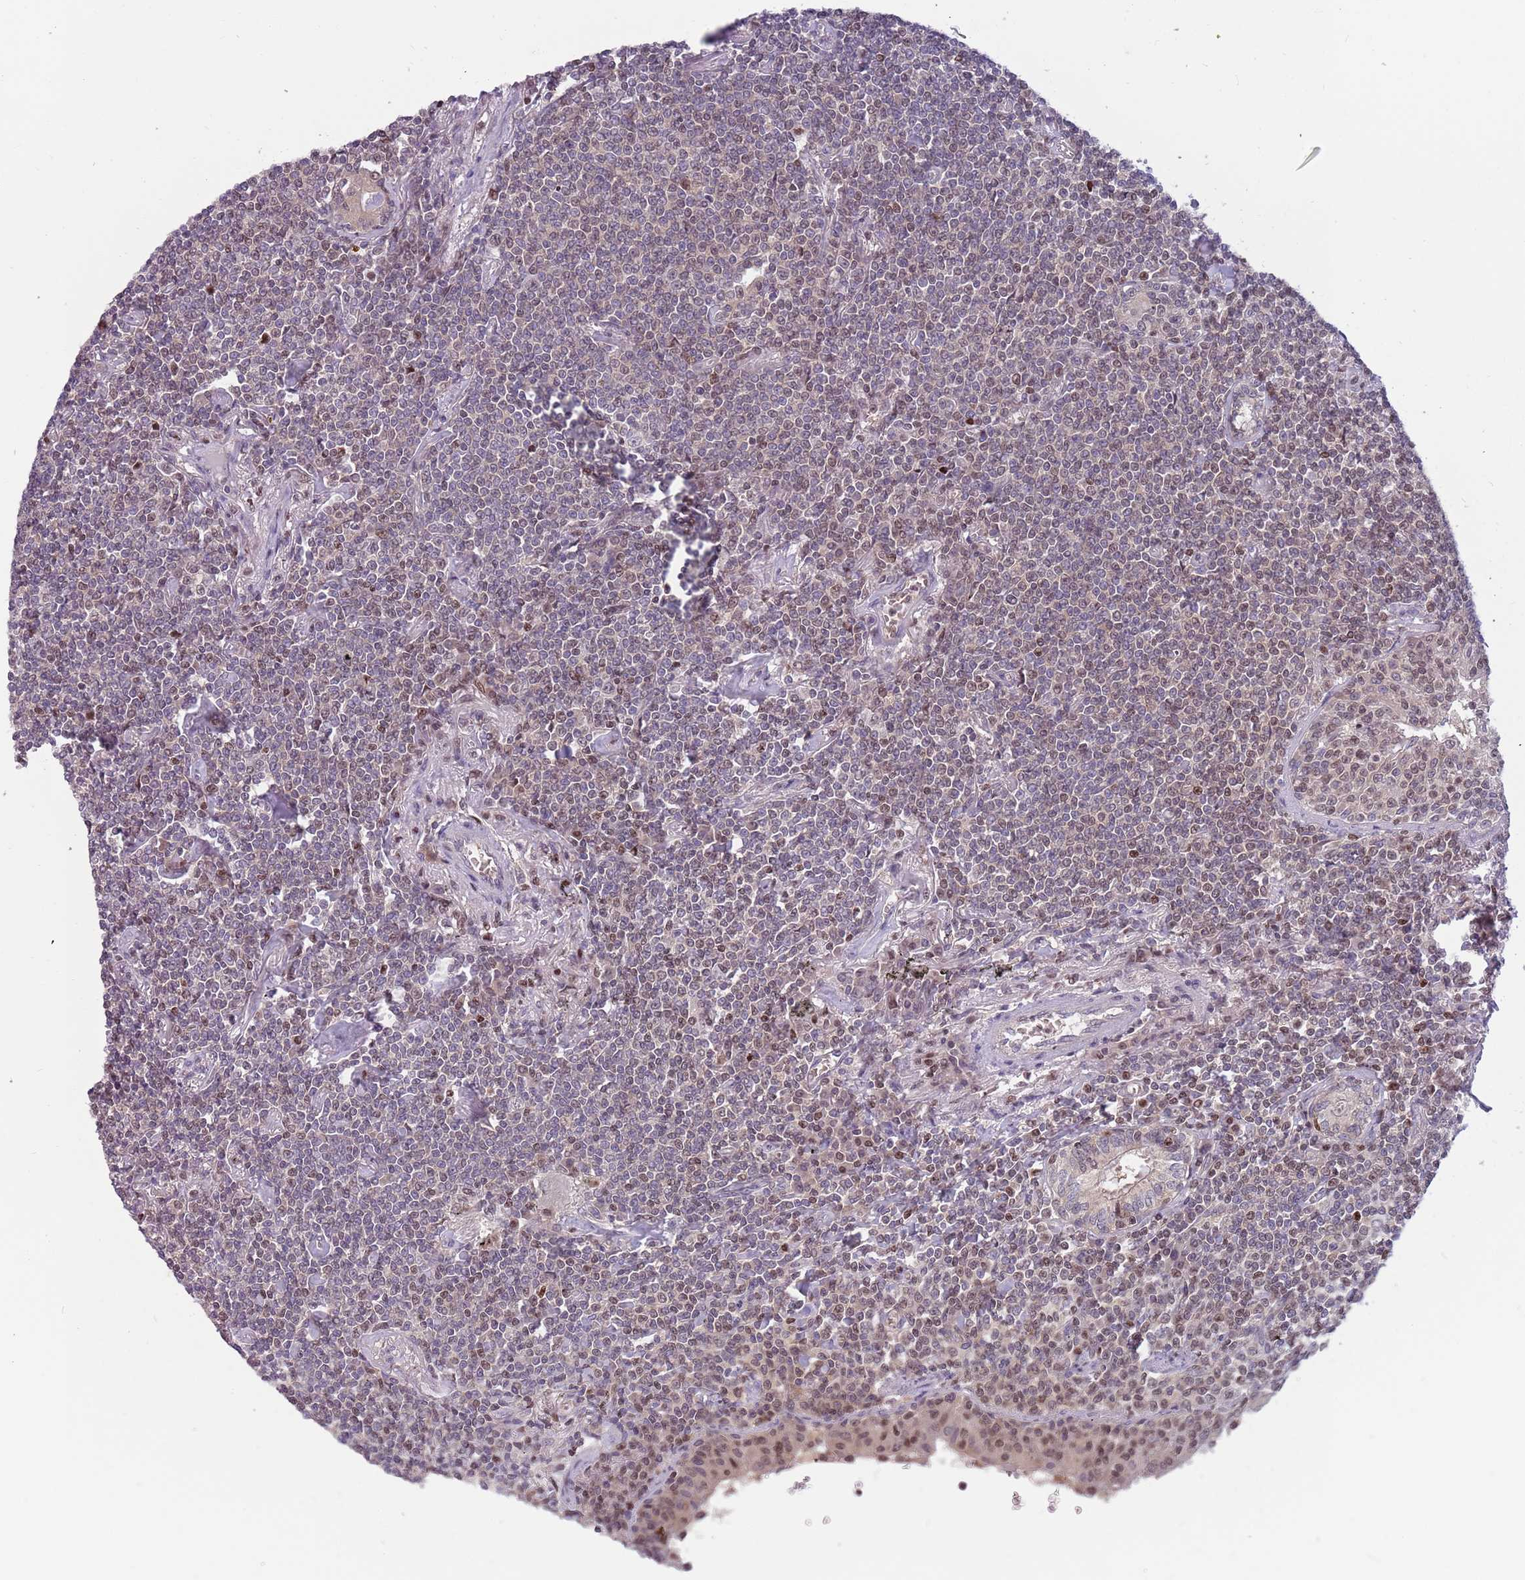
{"staining": {"intensity": "weak", "quantity": "25%-75%", "location": "nuclear"}, "tissue": "lymphoma", "cell_type": "Tumor cells", "image_type": "cancer", "snomed": [{"axis": "morphology", "description": "Malignant lymphoma, non-Hodgkin's type, Low grade"}, {"axis": "topography", "description": "Lung"}], "caption": "High-power microscopy captured an immunohistochemistry image of lymphoma, revealing weak nuclear expression in about 25%-75% of tumor cells. (DAB IHC, brown staining for protein, blue staining for nuclei).", "gene": "ARHGEF5", "patient": {"sex": "female", "age": 71}}